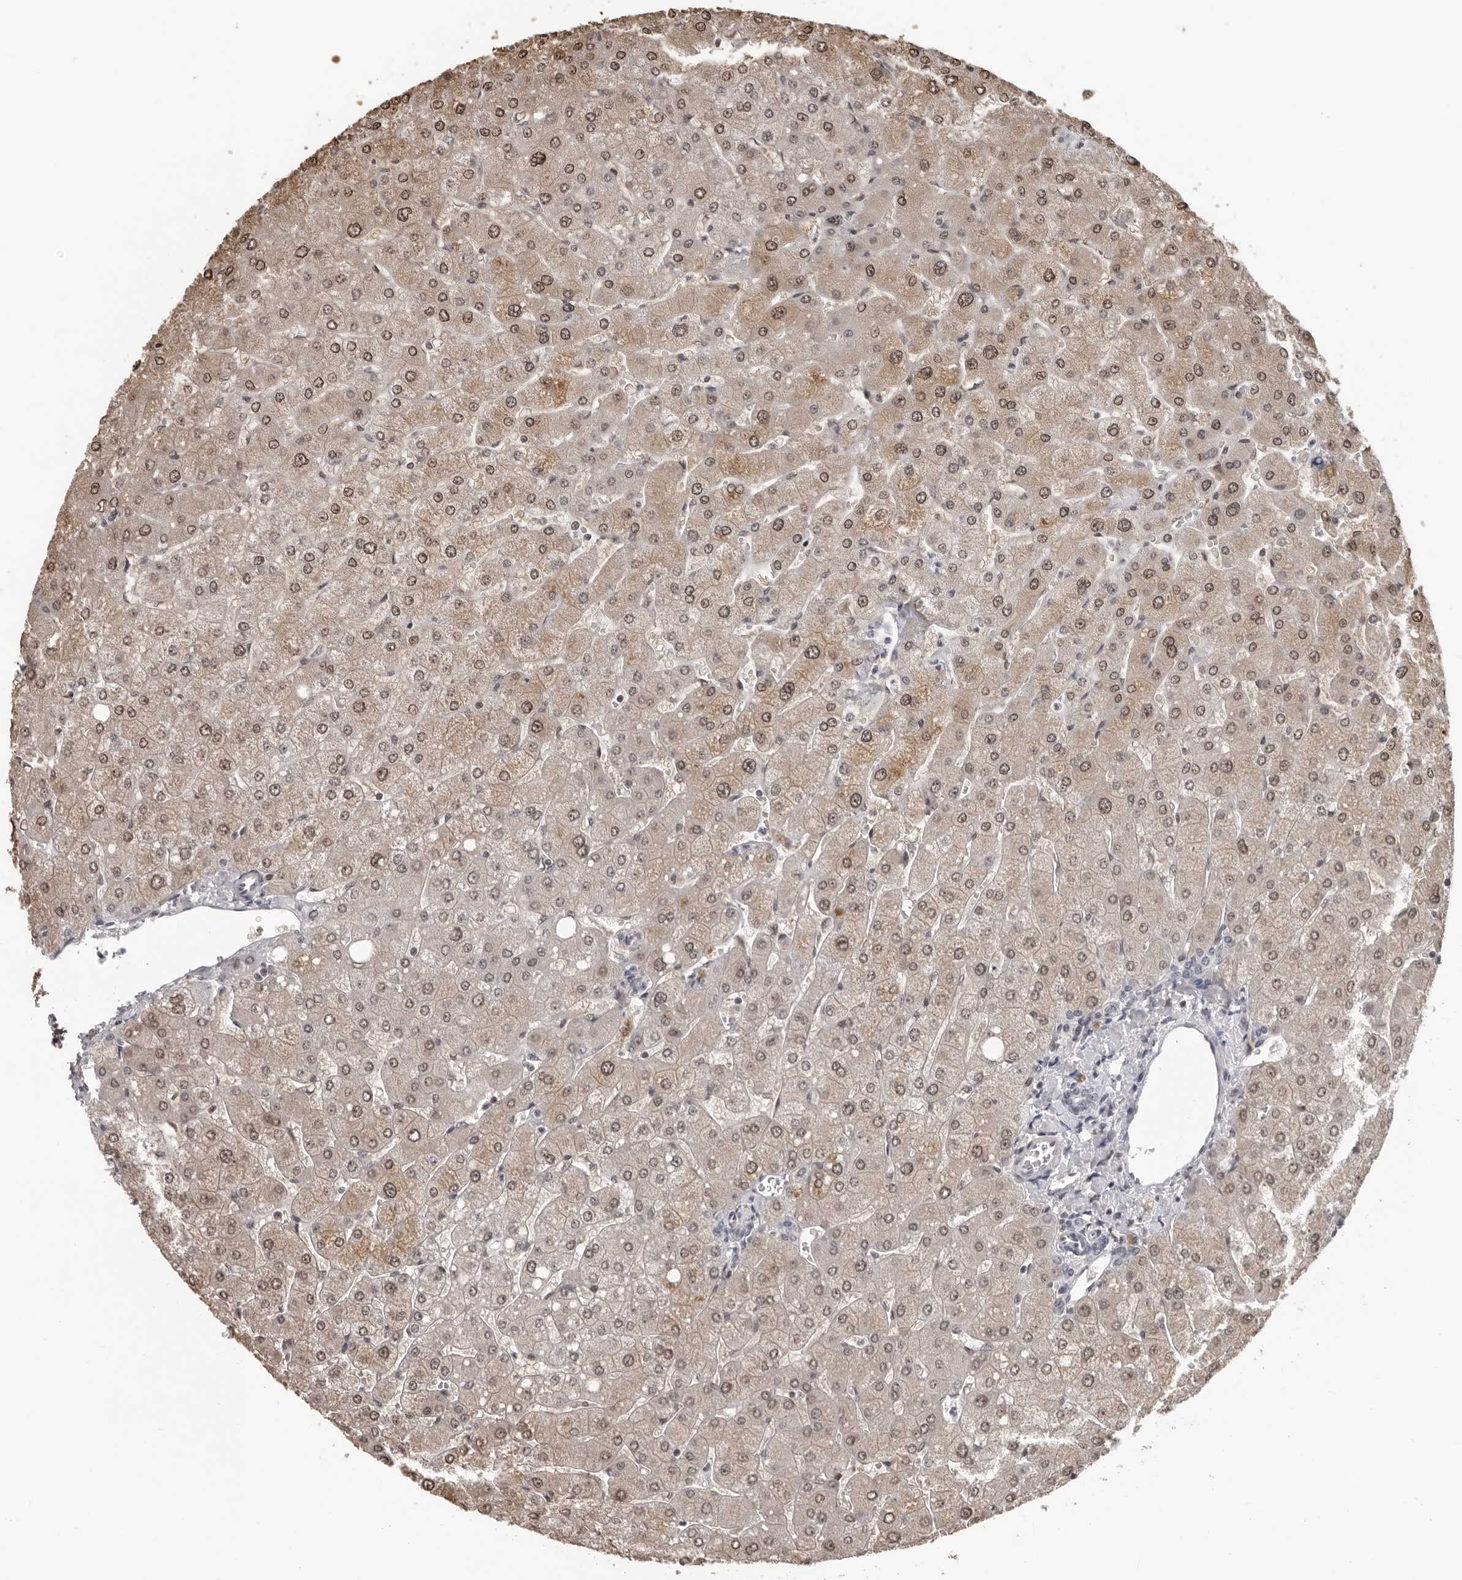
{"staining": {"intensity": "negative", "quantity": "none", "location": "none"}, "tissue": "liver", "cell_type": "Cholangiocytes", "image_type": "normal", "snomed": [{"axis": "morphology", "description": "Normal tissue, NOS"}, {"axis": "topography", "description": "Liver"}], "caption": "Protein analysis of benign liver exhibits no significant staining in cholangiocytes. The staining was performed using DAB to visualize the protein expression in brown, while the nuclei were stained in blue with hematoxylin (Magnification: 20x).", "gene": "ORC1", "patient": {"sex": "male", "age": 55}}